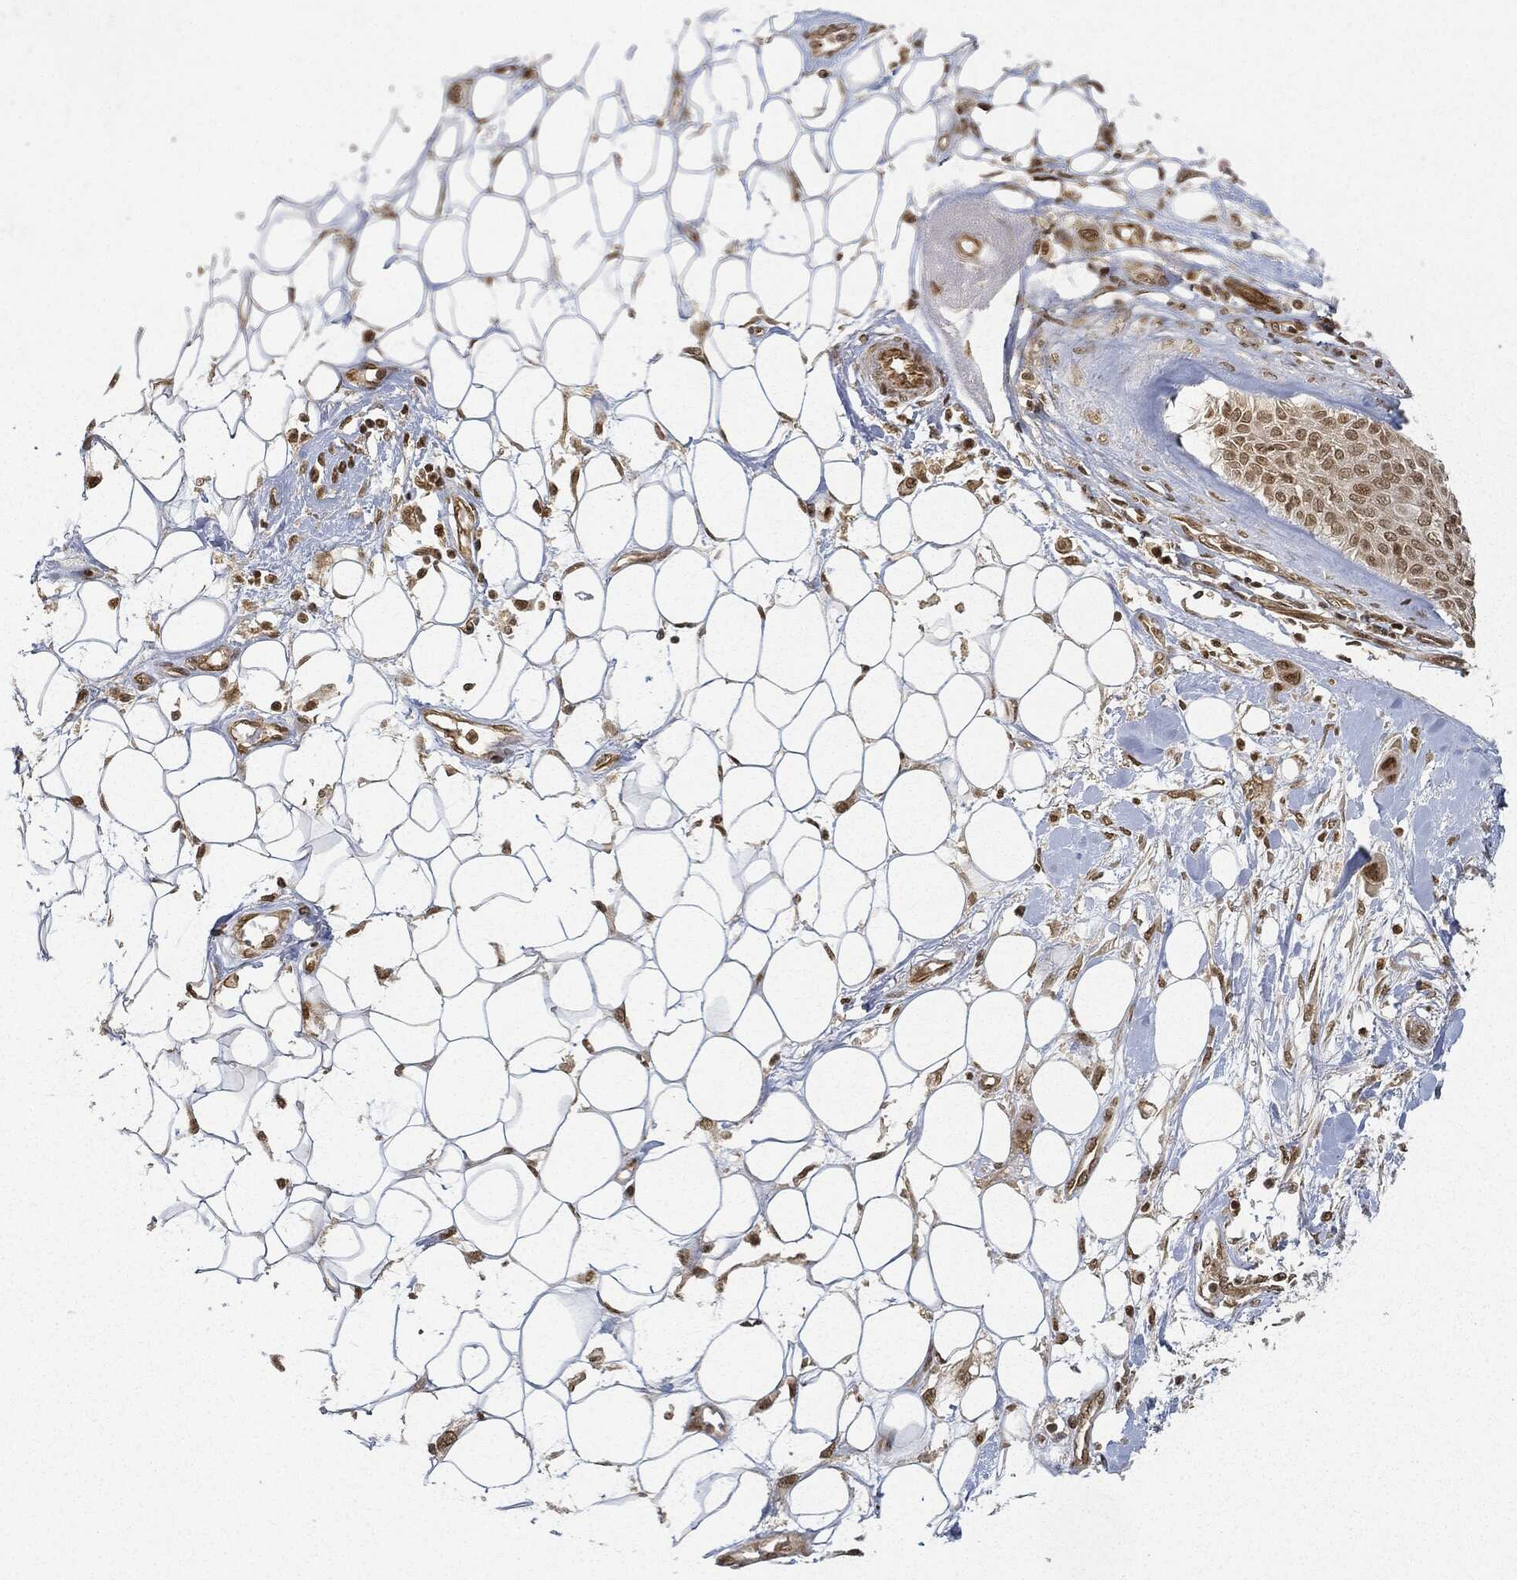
{"staining": {"intensity": "moderate", "quantity": ">75%", "location": "nuclear"}, "tissue": "skin cancer", "cell_type": "Tumor cells", "image_type": "cancer", "snomed": [{"axis": "morphology", "description": "Squamous cell carcinoma, NOS"}, {"axis": "topography", "description": "Skin"}], "caption": "Squamous cell carcinoma (skin) stained with IHC exhibits moderate nuclear staining in about >75% of tumor cells.", "gene": "CIB1", "patient": {"sex": "male", "age": 79}}